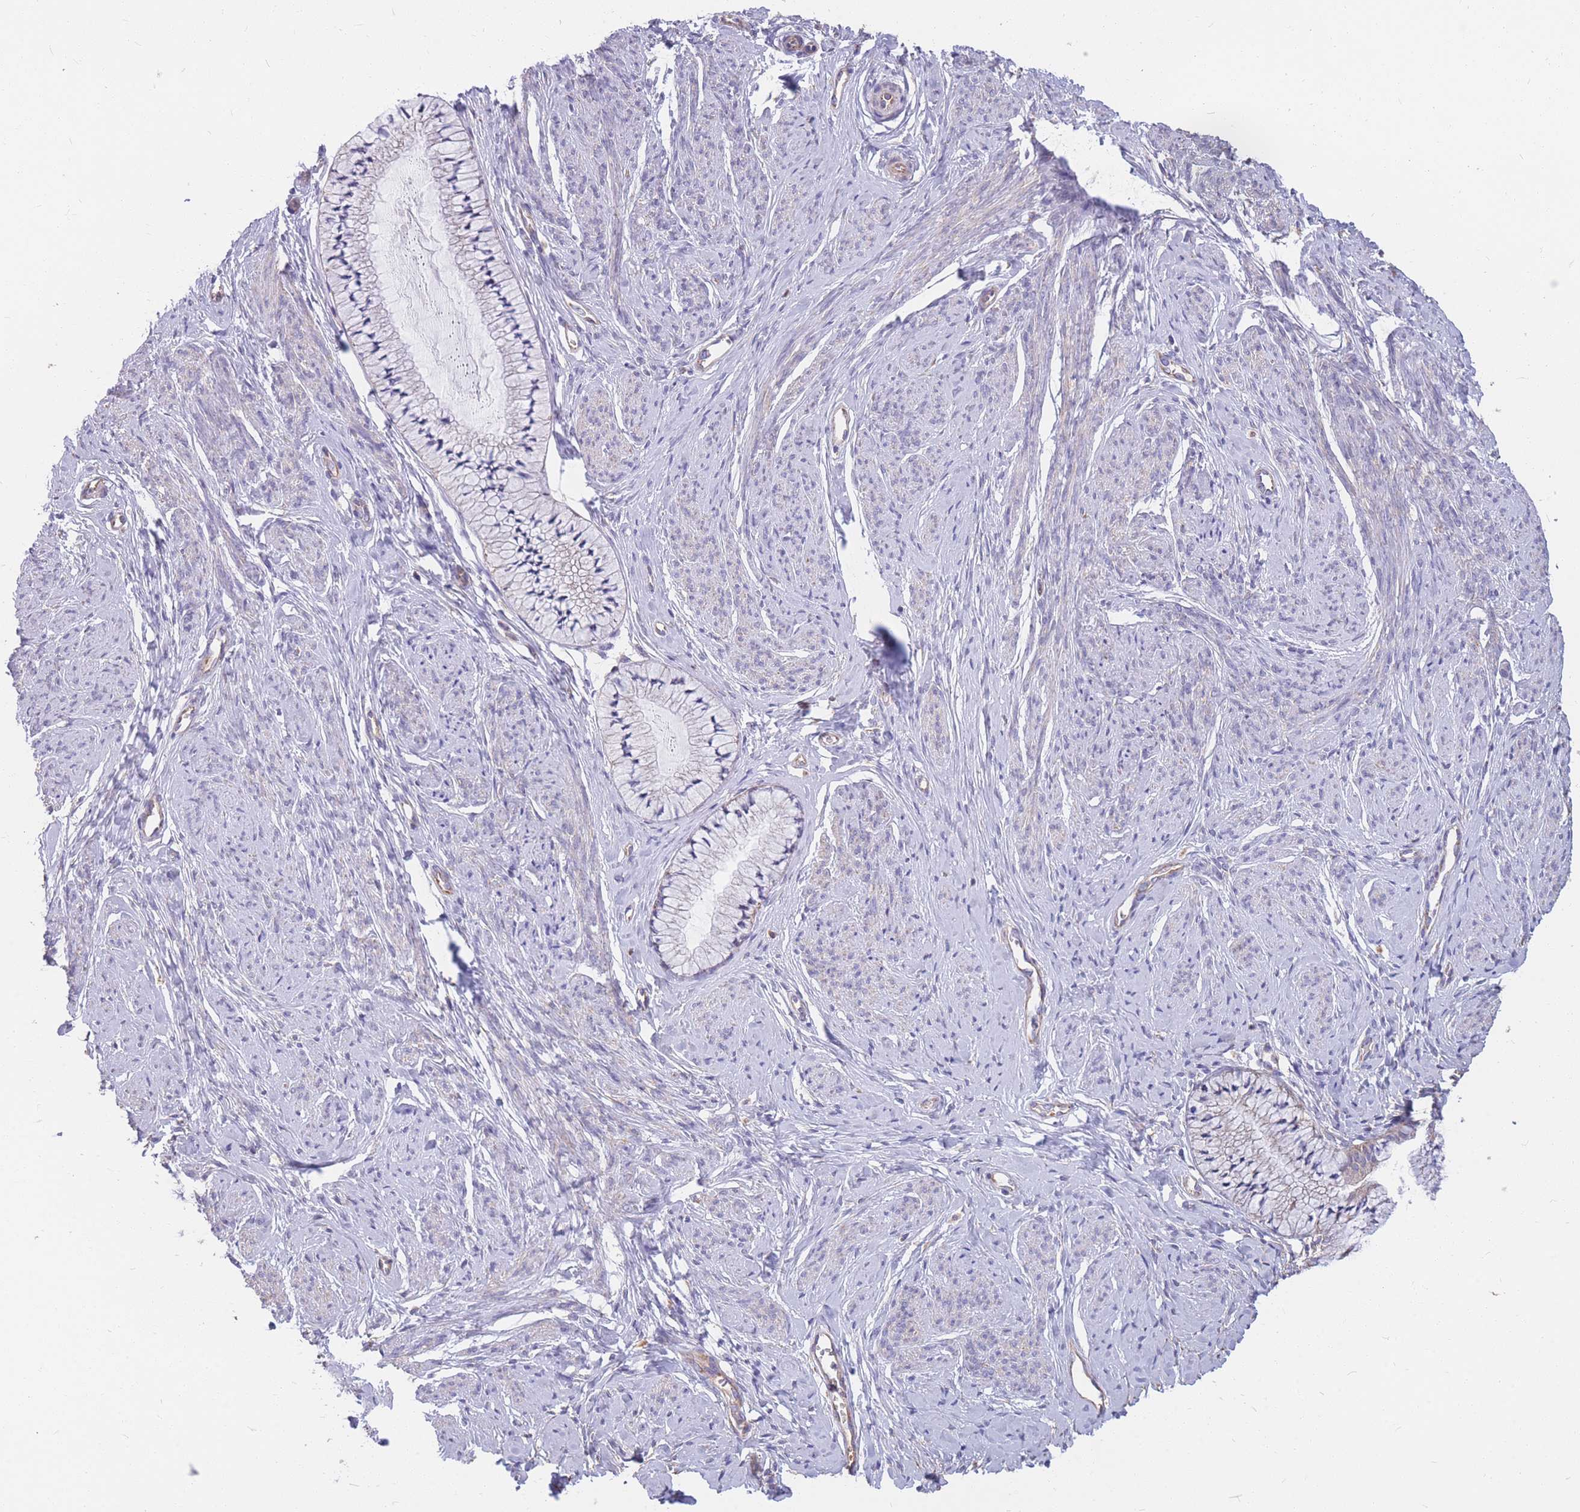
{"staining": {"intensity": "negative", "quantity": "none", "location": "none"}, "tissue": "cervix", "cell_type": "Glandular cells", "image_type": "normal", "snomed": [{"axis": "morphology", "description": "Normal tissue, NOS"}, {"axis": "topography", "description": "Cervix"}], "caption": "Immunohistochemical staining of normal human cervix exhibits no significant expression in glandular cells. (DAB (3,3'-diaminobenzidine) immunohistochemistry, high magnification).", "gene": "MRPS9", "patient": {"sex": "female", "age": 42}}